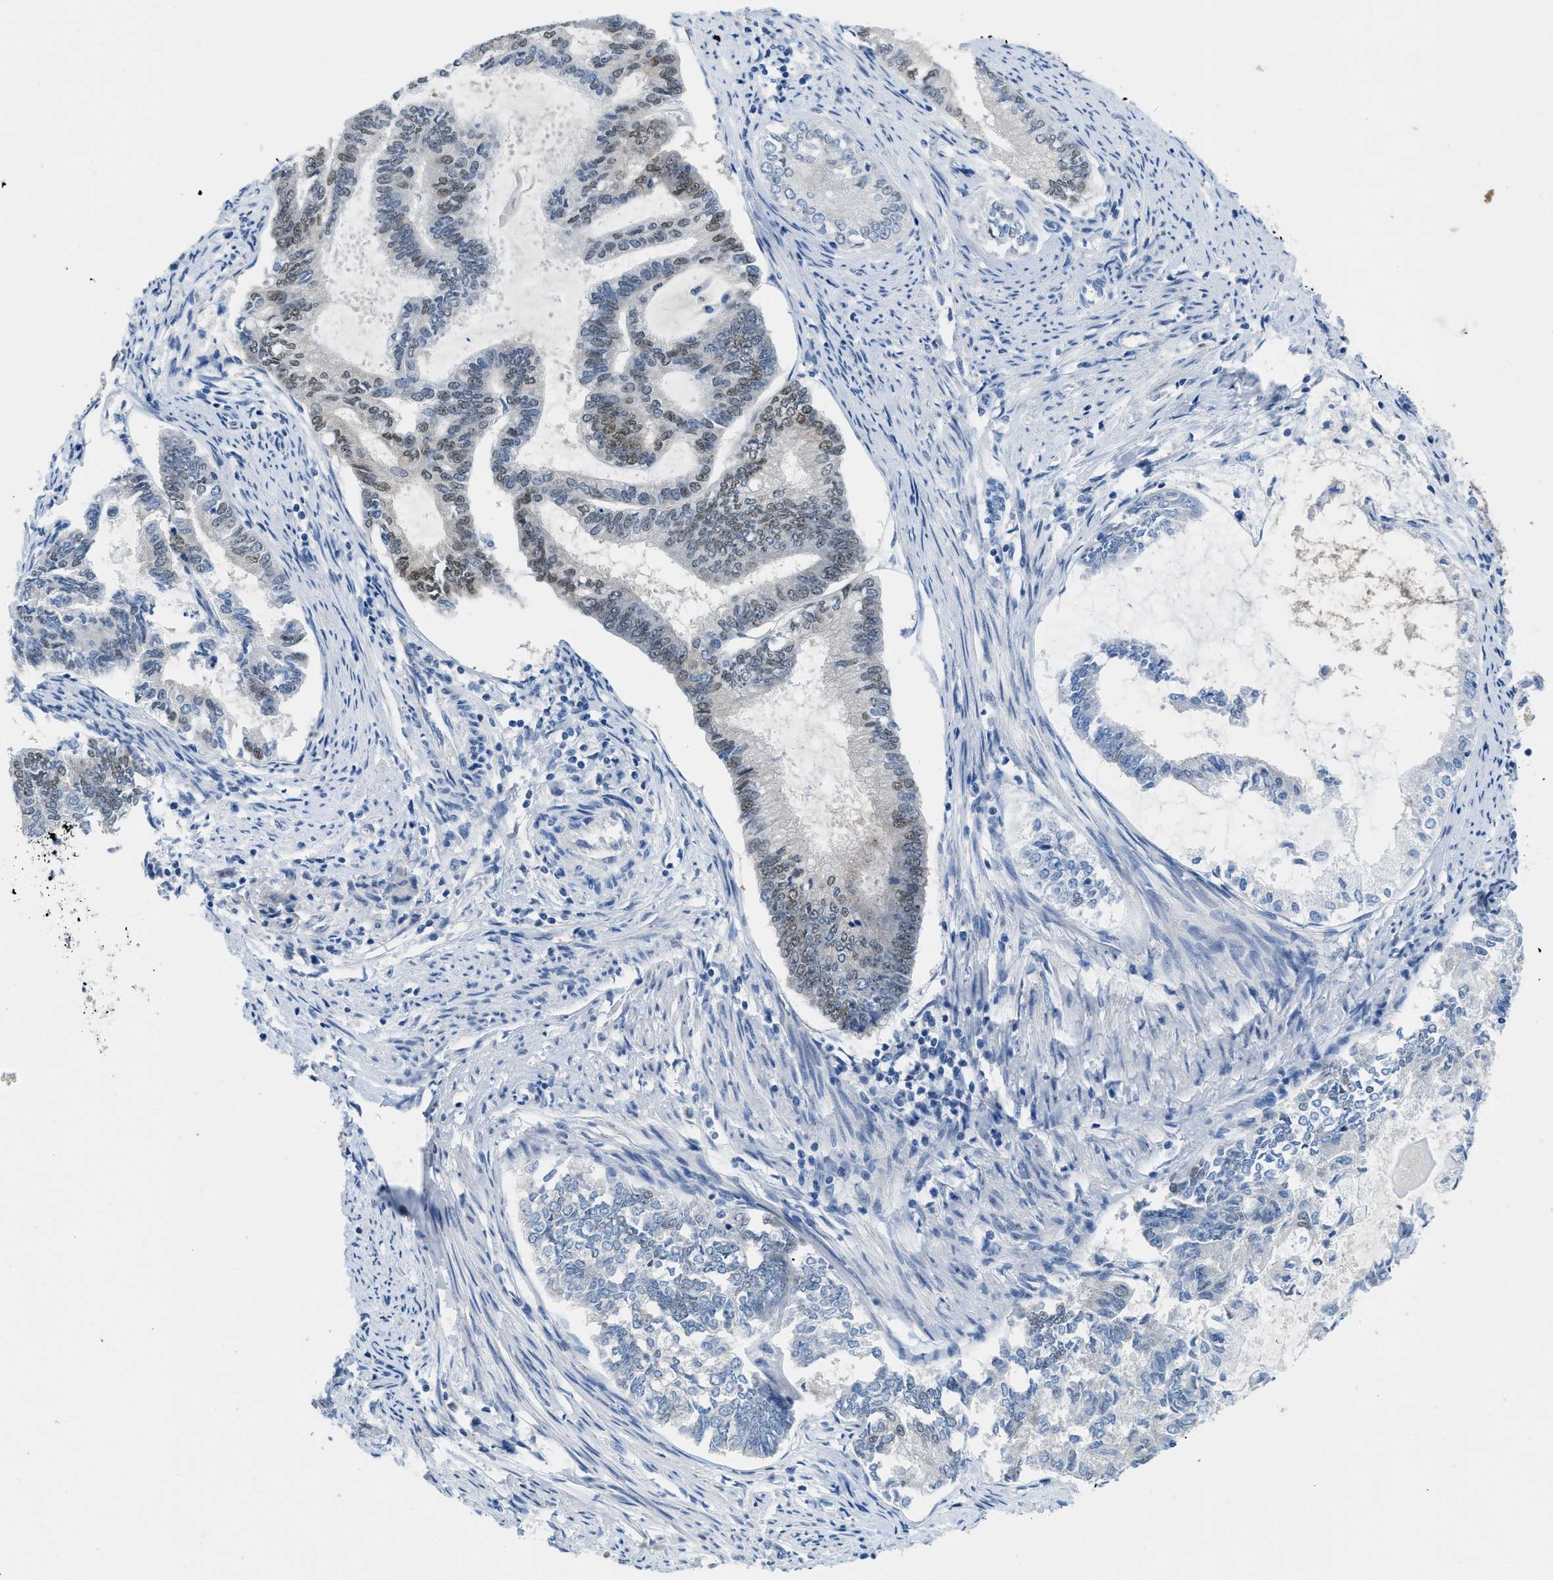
{"staining": {"intensity": "weak", "quantity": "25%-75%", "location": "nuclear"}, "tissue": "endometrial cancer", "cell_type": "Tumor cells", "image_type": "cancer", "snomed": [{"axis": "morphology", "description": "Adenocarcinoma, NOS"}, {"axis": "topography", "description": "Endometrium"}], "caption": "Adenocarcinoma (endometrial) stained with a brown dye shows weak nuclear positive staining in about 25%-75% of tumor cells.", "gene": "PGR", "patient": {"sex": "female", "age": 86}}